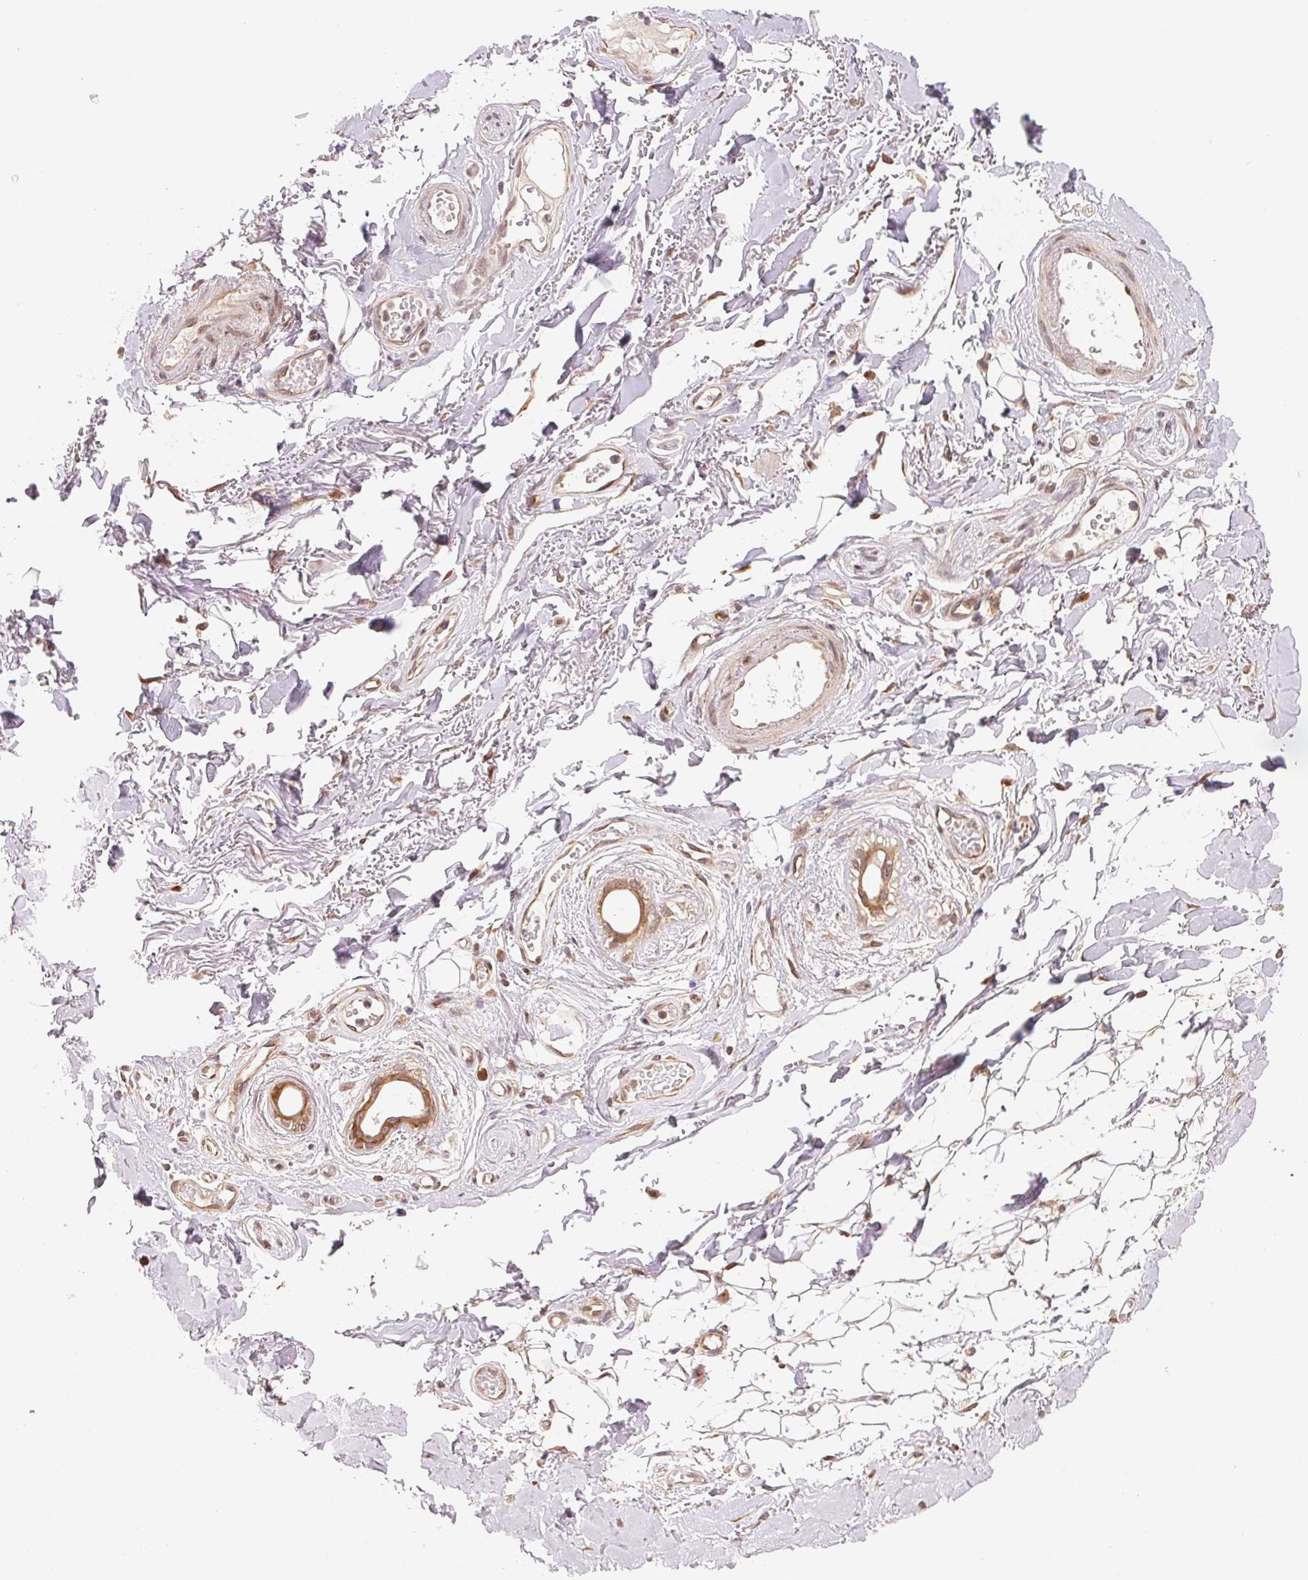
{"staining": {"intensity": "moderate", "quantity": "25%-75%", "location": "cytoplasmic/membranous"}, "tissue": "adipose tissue", "cell_type": "Adipocytes", "image_type": "normal", "snomed": [{"axis": "morphology", "description": "Normal tissue, NOS"}, {"axis": "topography", "description": "Anal"}, {"axis": "topography", "description": "Peripheral nerve tissue"}], "caption": "The photomicrograph demonstrates immunohistochemical staining of benign adipose tissue. There is moderate cytoplasmic/membranous expression is identified in about 25%-75% of adipocytes.", "gene": "EI24", "patient": {"sex": "male", "age": 78}}